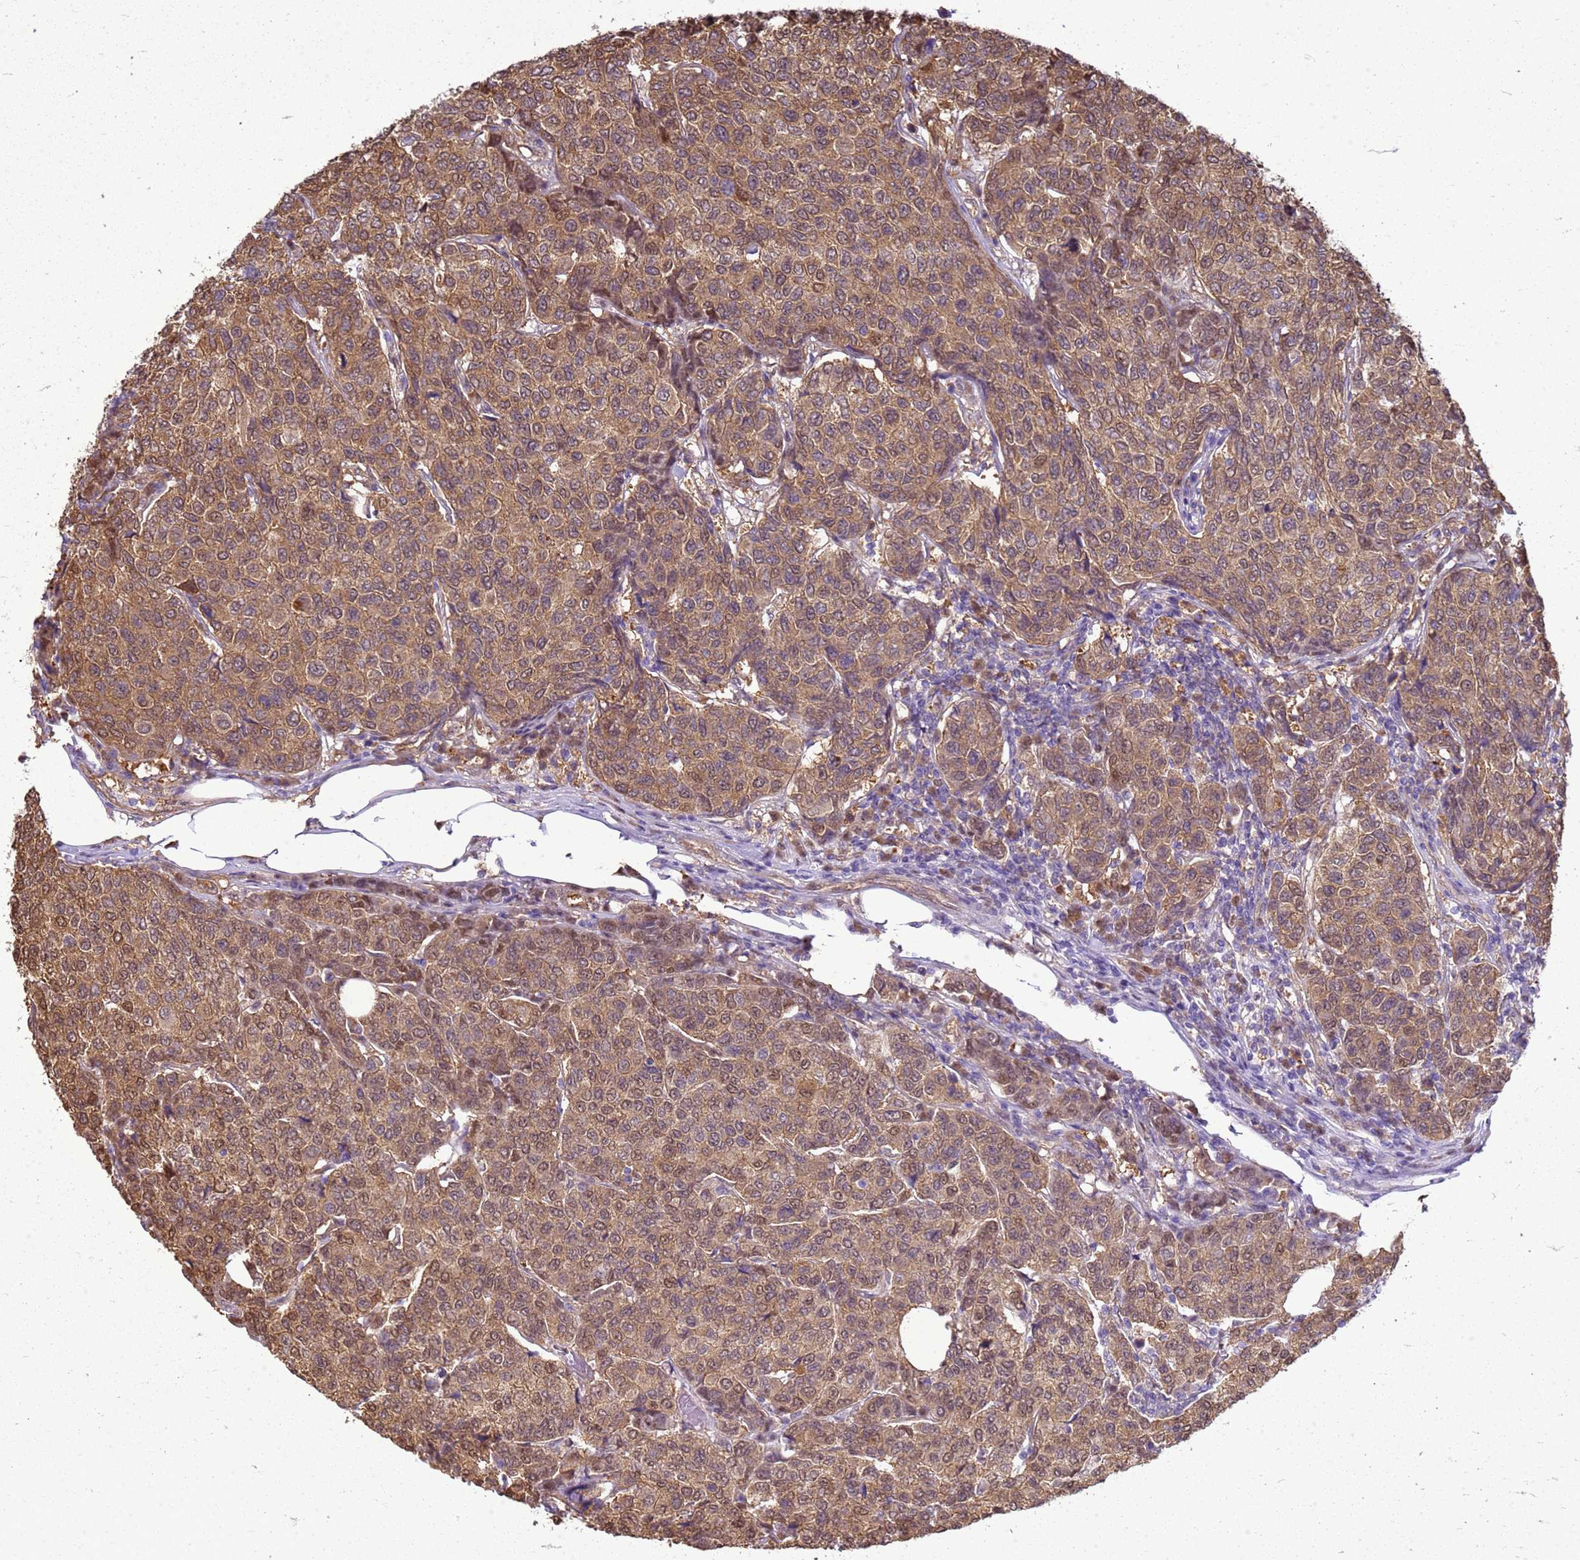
{"staining": {"intensity": "moderate", "quantity": ">75%", "location": "cytoplasmic/membranous"}, "tissue": "breast cancer", "cell_type": "Tumor cells", "image_type": "cancer", "snomed": [{"axis": "morphology", "description": "Duct carcinoma"}, {"axis": "topography", "description": "Breast"}], "caption": "Protein staining of breast cancer tissue displays moderate cytoplasmic/membranous expression in about >75% of tumor cells.", "gene": "YWHAE", "patient": {"sex": "female", "age": 55}}